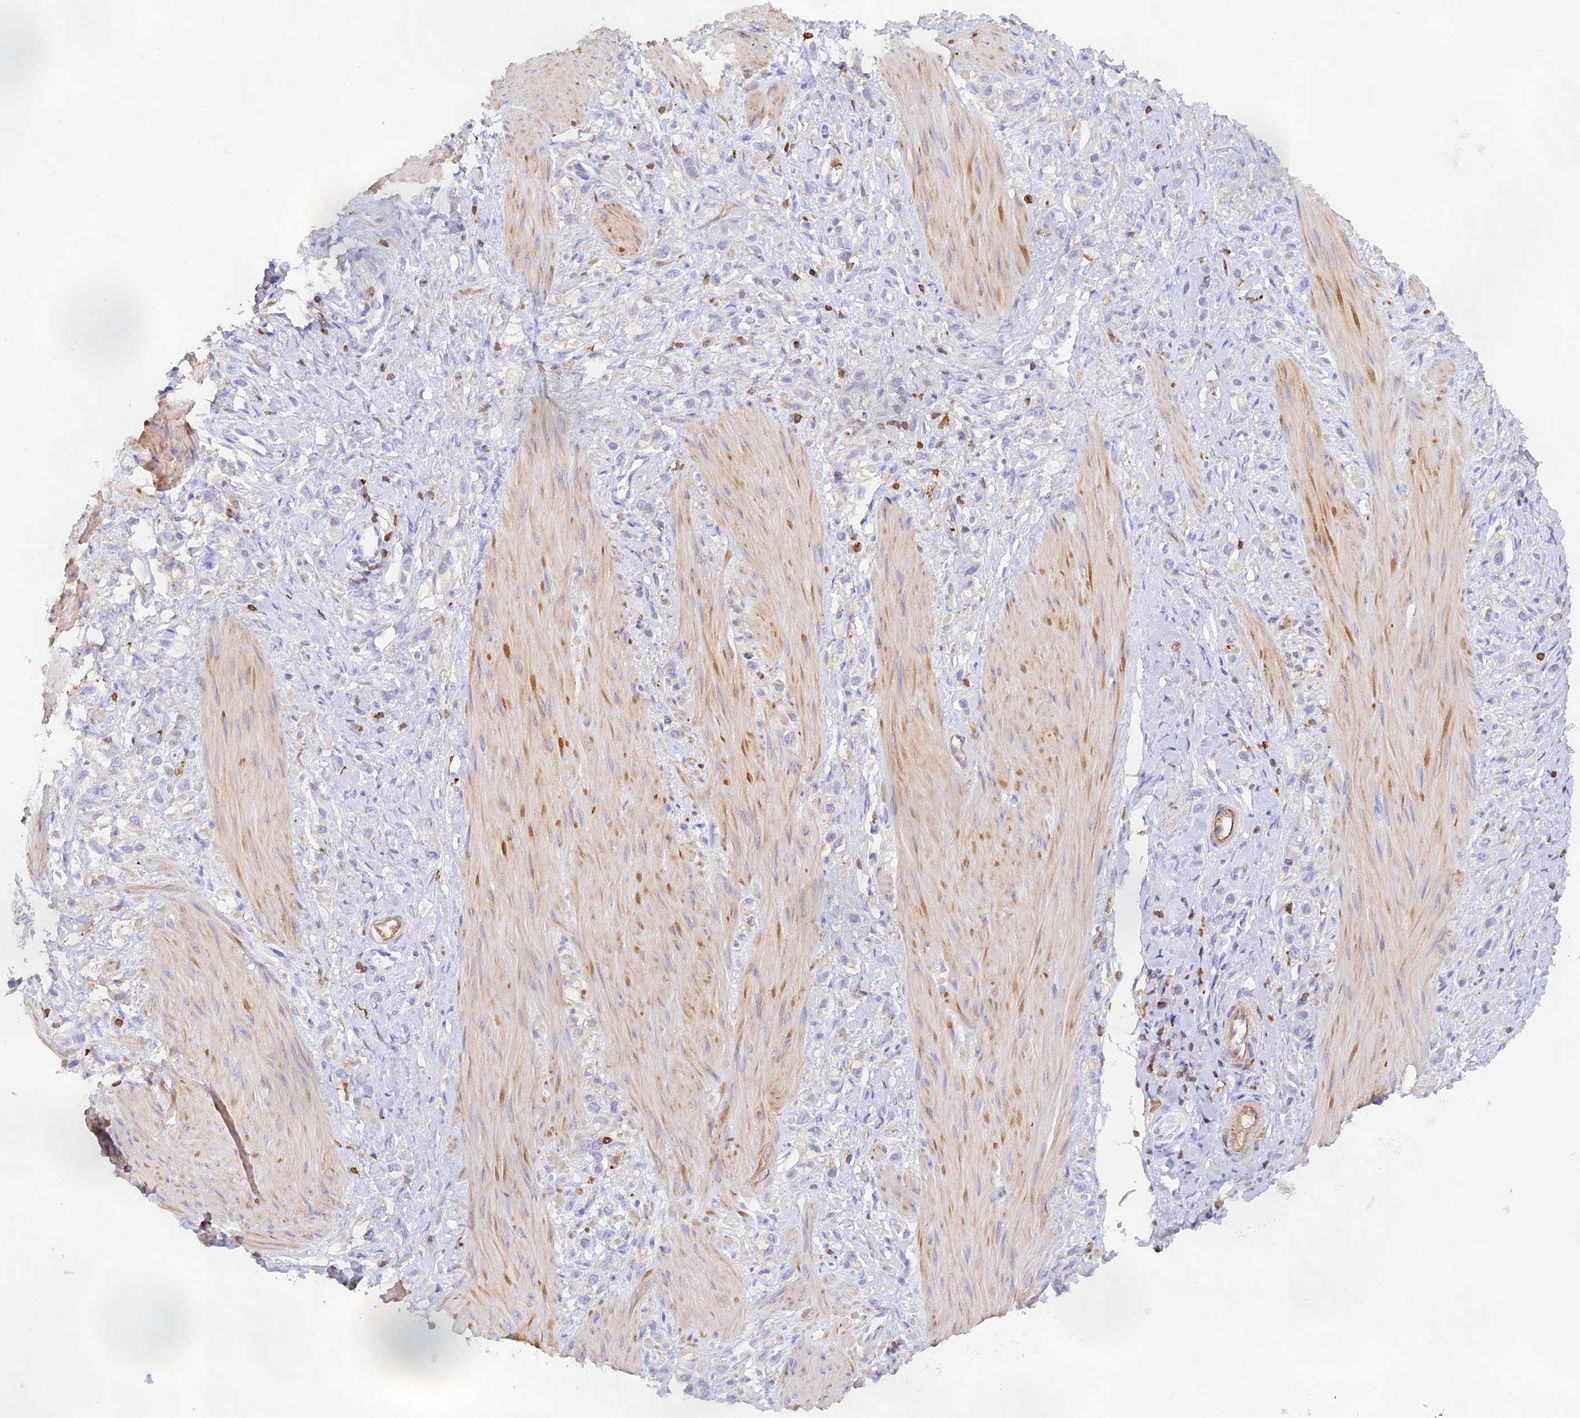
{"staining": {"intensity": "negative", "quantity": "none", "location": "none"}, "tissue": "stomach cancer", "cell_type": "Tumor cells", "image_type": "cancer", "snomed": [{"axis": "morphology", "description": "Adenocarcinoma, NOS"}, {"axis": "topography", "description": "Stomach"}], "caption": "Photomicrograph shows no significant protein positivity in tumor cells of stomach cancer (adenocarcinoma).", "gene": "DENND1C", "patient": {"sex": "female", "age": 65}}